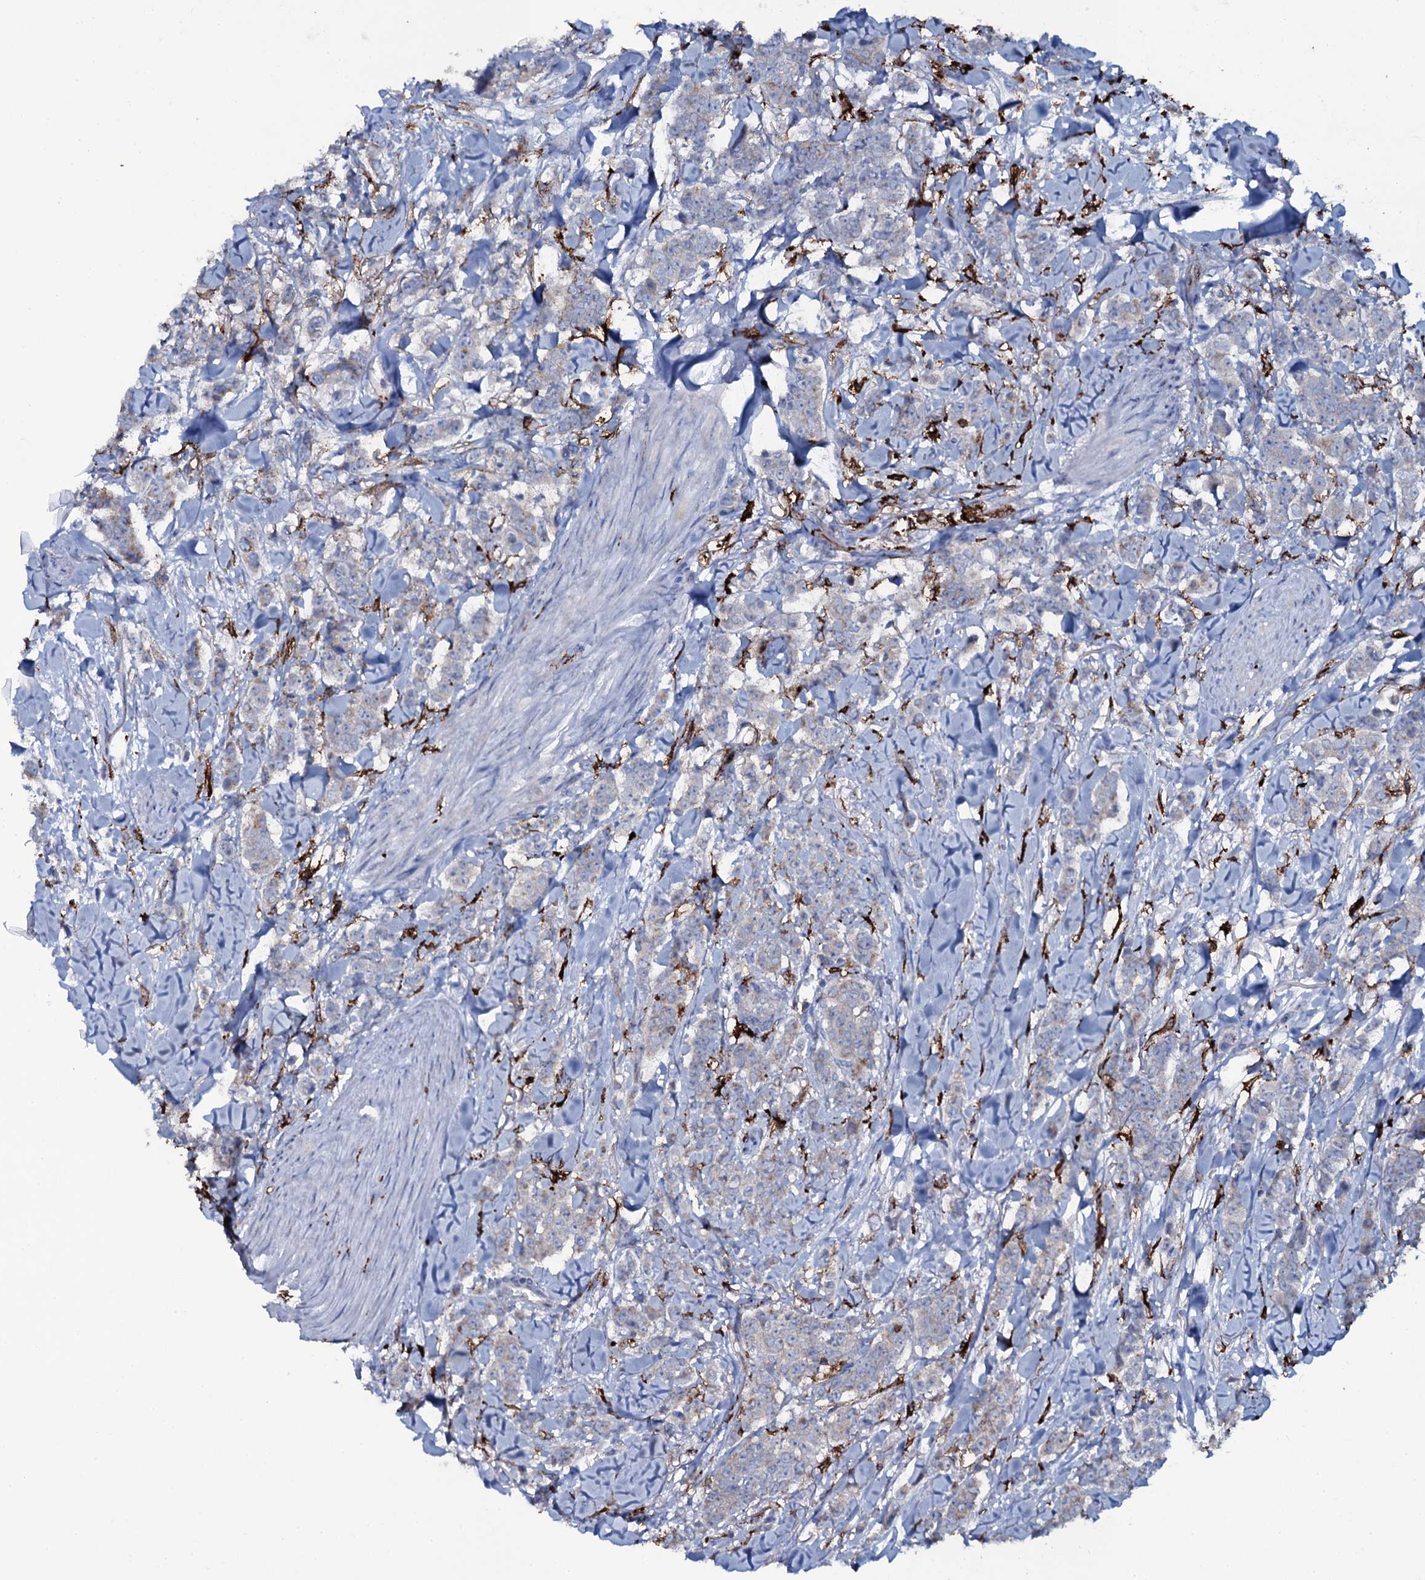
{"staining": {"intensity": "weak", "quantity": "<25%", "location": "cytoplasmic/membranous"}, "tissue": "breast cancer", "cell_type": "Tumor cells", "image_type": "cancer", "snomed": [{"axis": "morphology", "description": "Duct carcinoma"}, {"axis": "topography", "description": "Breast"}], "caption": "Tumor cells show no significant expression in infiltrating ductal carcinoma (breast).", "gene": "OSBPL2", "patient": {"sex": "female", "age": 40}}